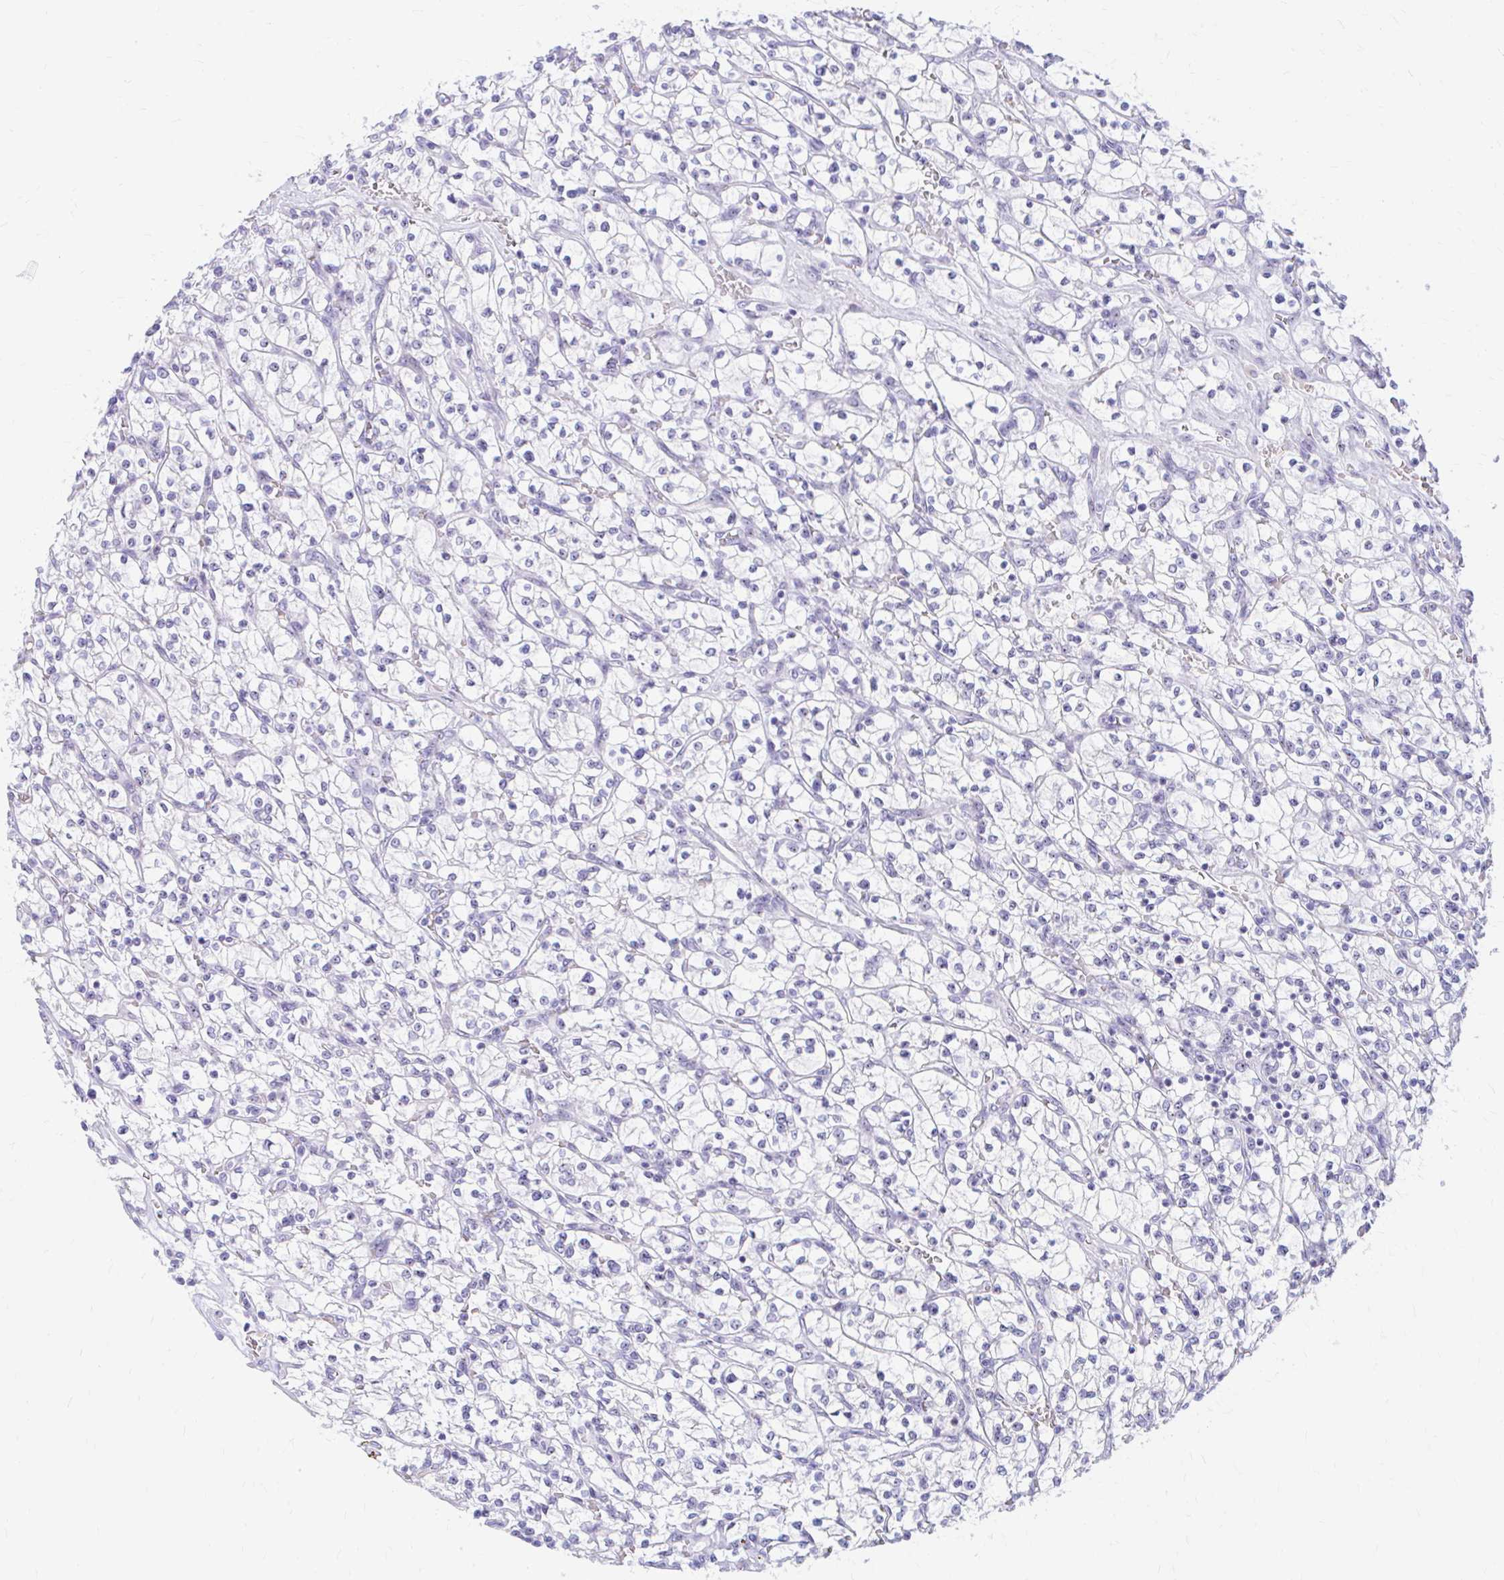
{"staining": {"intensity": "negative", "quantity": "none", "location": "none"}, "tissue": "renal cancer", "cell_type": "Tumor cells", "image_type": "cancer", "snomed": [{"axis": "morphology", "description": "Adenocarcinoma, NOS"}, {"axis": "topography", "description": "Kidney"}], "caption": "An immunohistochemistry image of renal cancer is shown. There is no staining in tumor cells of renal cancer.", "gene": "FTSJ3", "patient": {"sex": "female", "age": 64}}